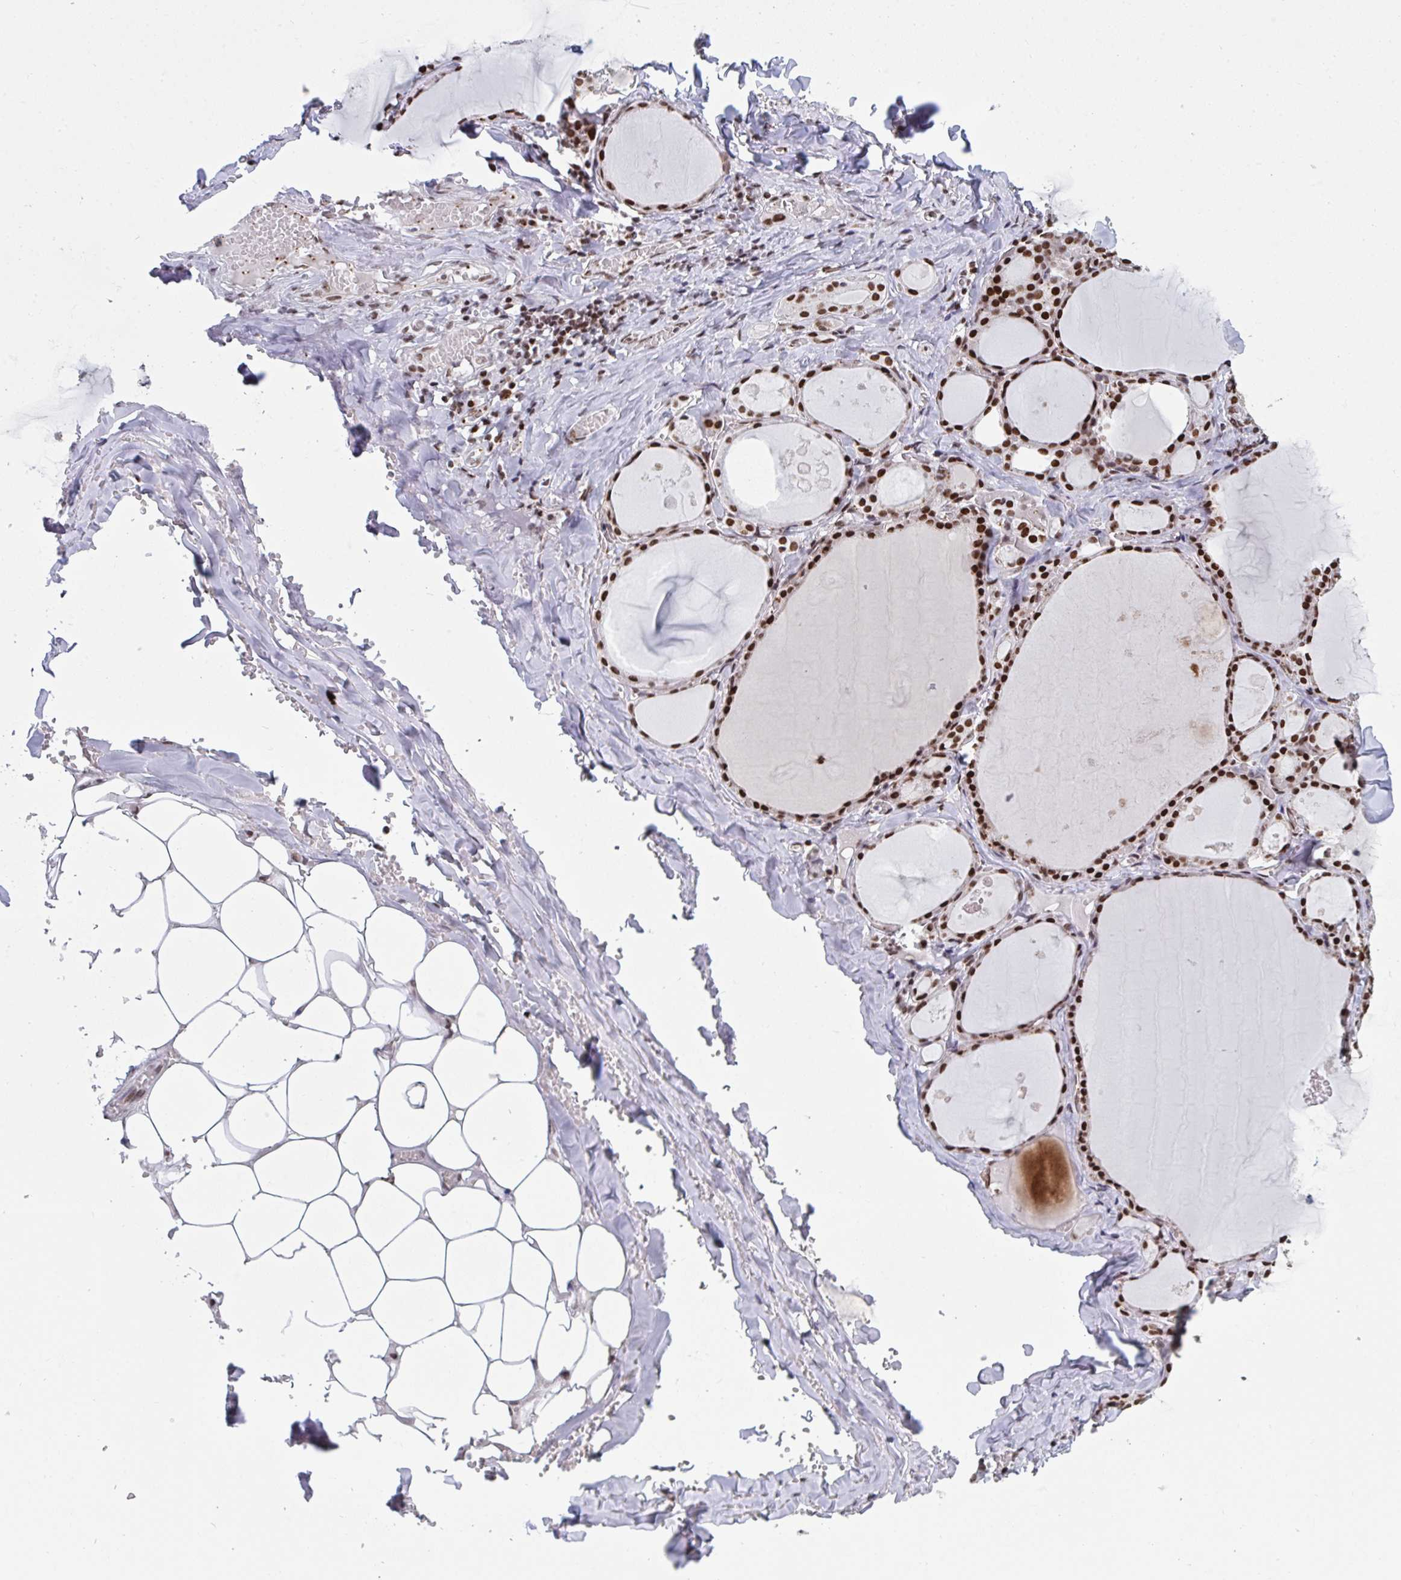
{"staining": {"intensity": "strong", "quantity": ">75%", "location": "nuclear"}, "tissue": "thyroid gland", "cell_type": "Glandular cells", "image_type": "normal", "snomed": [{"axis": "morphology", "description": "Normal tissue, NOS"}, {"axis": "topography", "description": "Thyroid gland"}], "caption": "Normal thyroid gland exhibits strong nuclear positivity in approximately >75% of glandular cells.", "gene": "ZNF607", "patient": {"sex": "male", "age": 56}}